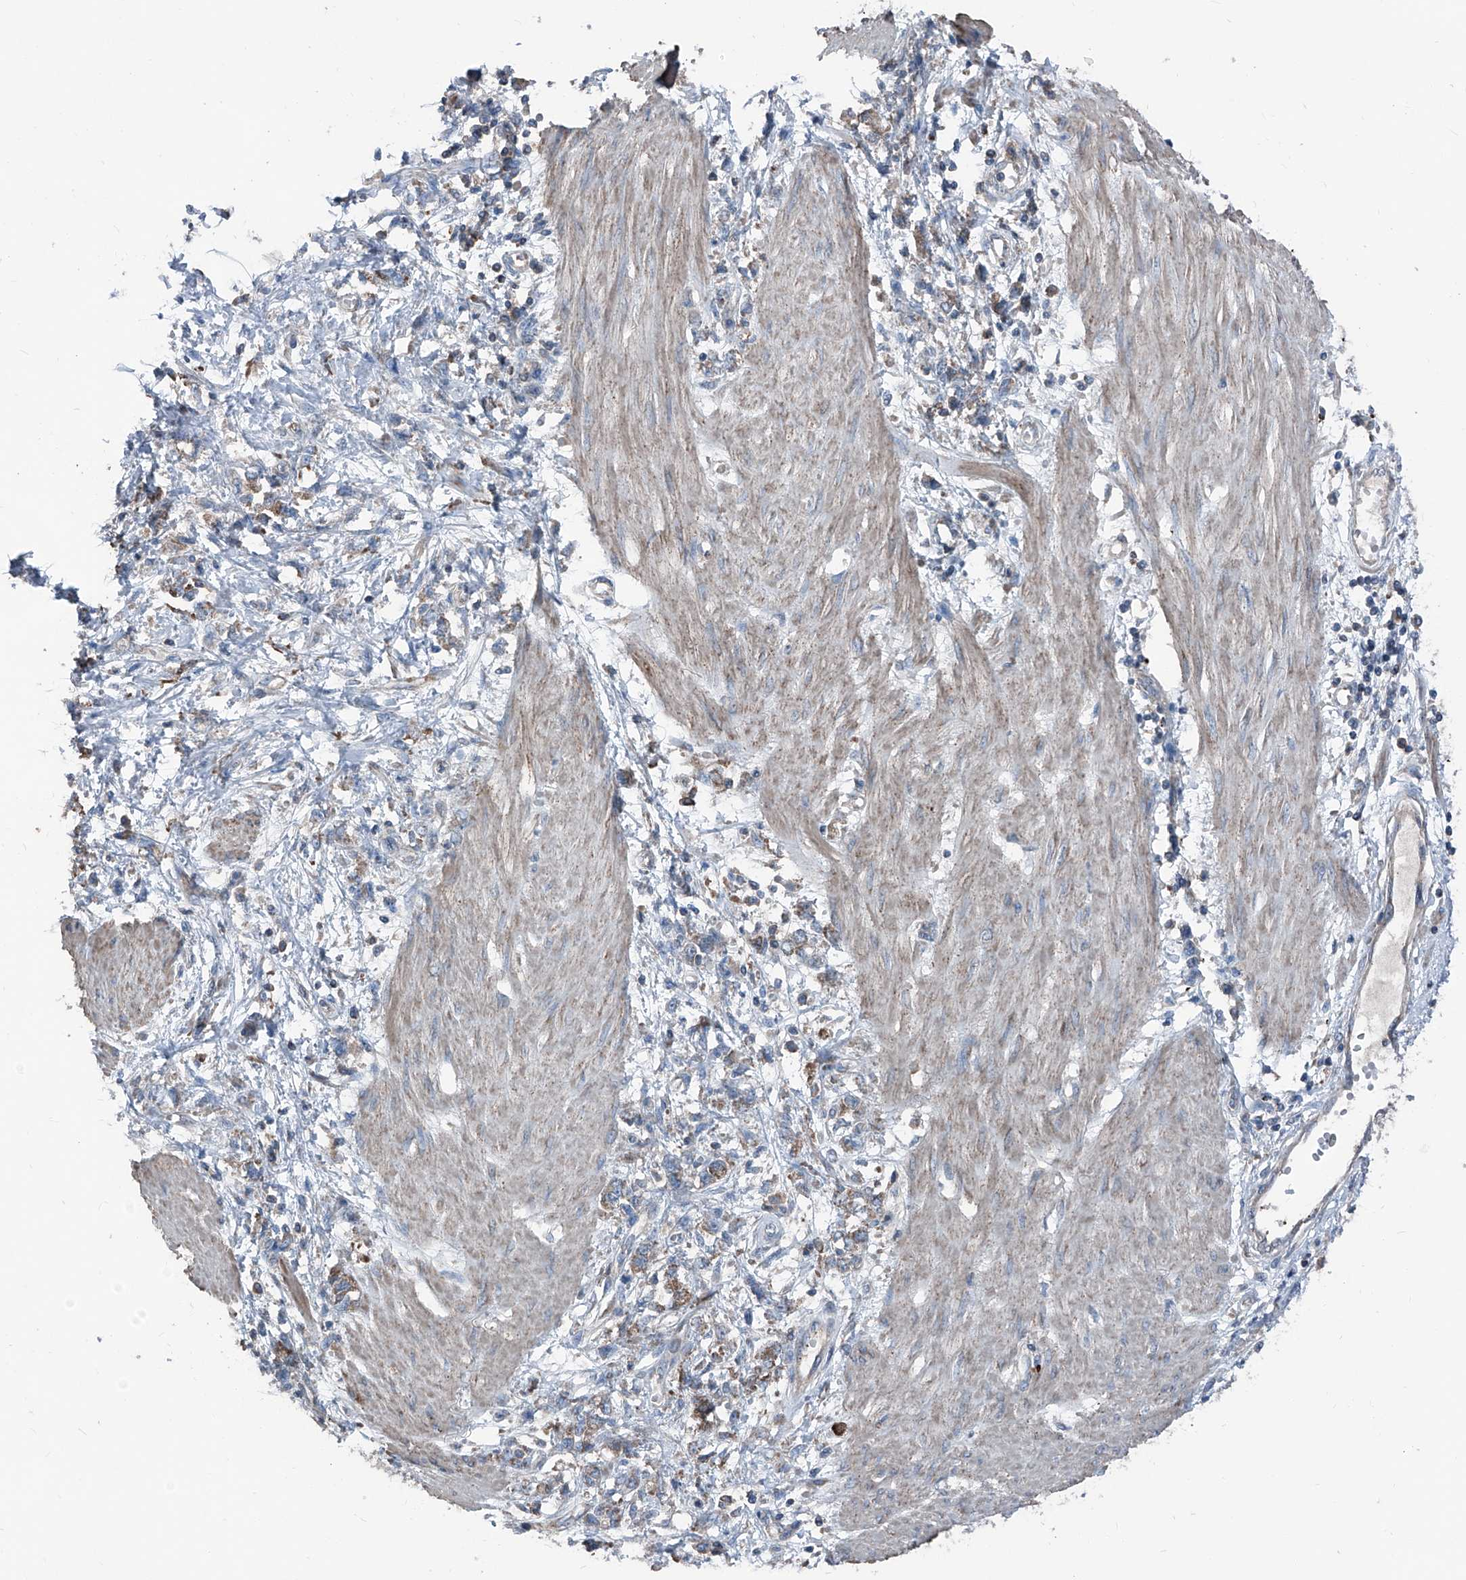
{"staining": {"intensity": "moderate", "quantity": "<25%", "location": "cytoplasmic/membranous"}, "tissue": "stomach cancer", "cell_type": "Tumor cells", "image_type": "cancer", "snomed": [{"axis": "morphology", "description": "Adenocarcinoma, NOS"}, {"axis": "topography", "description": "Stomach"}], "caption": "Moderate cytoplasmic/membranous staining for a protein is appreciated in approximately <25% of tumor cells of adenocarcinoma (stomach) using immunohistochemistry (IHC).", "gene": "GPAT3", "patient": {"sex": "female", "age": 76}}